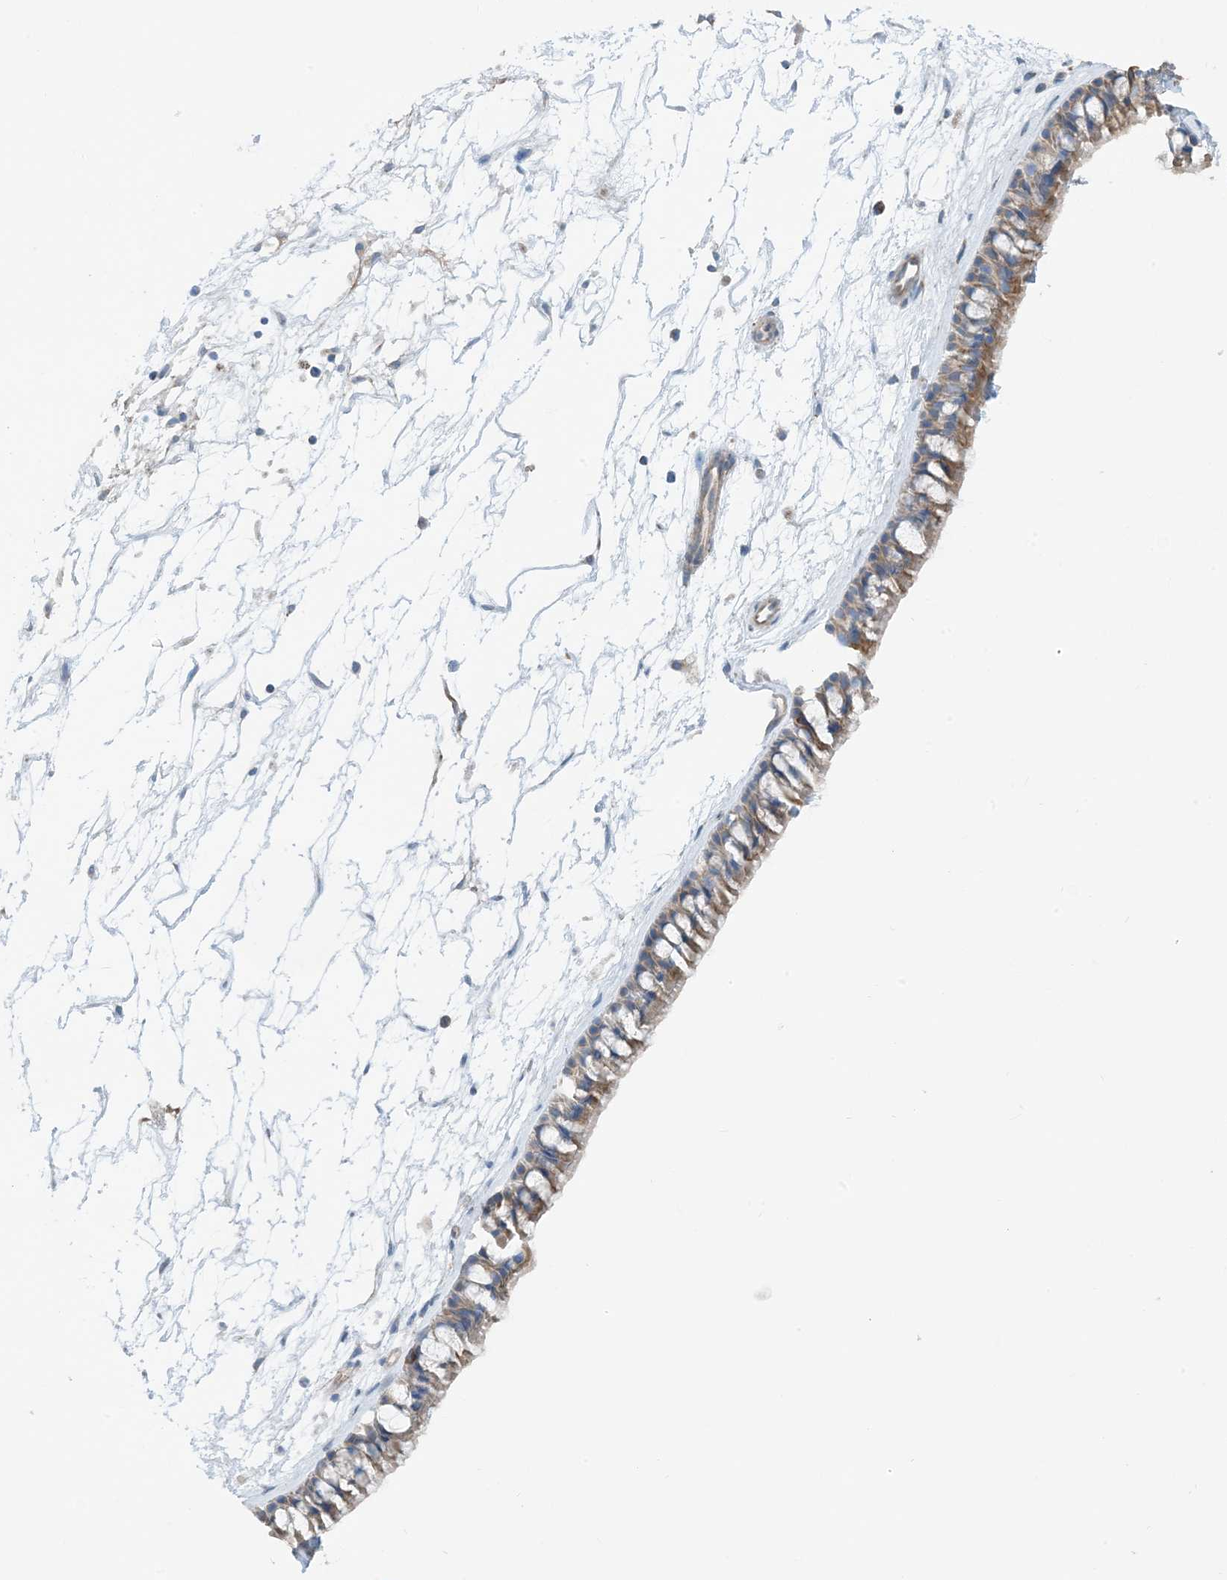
{"staining": {"intensity": "moderate", "quantity": ">75%", "location": "cytoplasmic/membranous"}, "tissue": "nasopharynx", "cell_type": "Respiratory epithelial cells", "image_type": "normal", "snomed": [{"axis": "morphology", "description": "Normal tissue, NOS"}, {"axis": "topography", "description": "Nasopharynx"}], "caption": "This is a photomicrograph of immunohistochemistry (IHC) staining of unremarkable nasopharynx, which shows moderate expression in the cytoplasmic/membranous of respiratory epithelial cells.", "gene": "PHOSPHO2", "patient": {"sex": "male", "age": 64}}